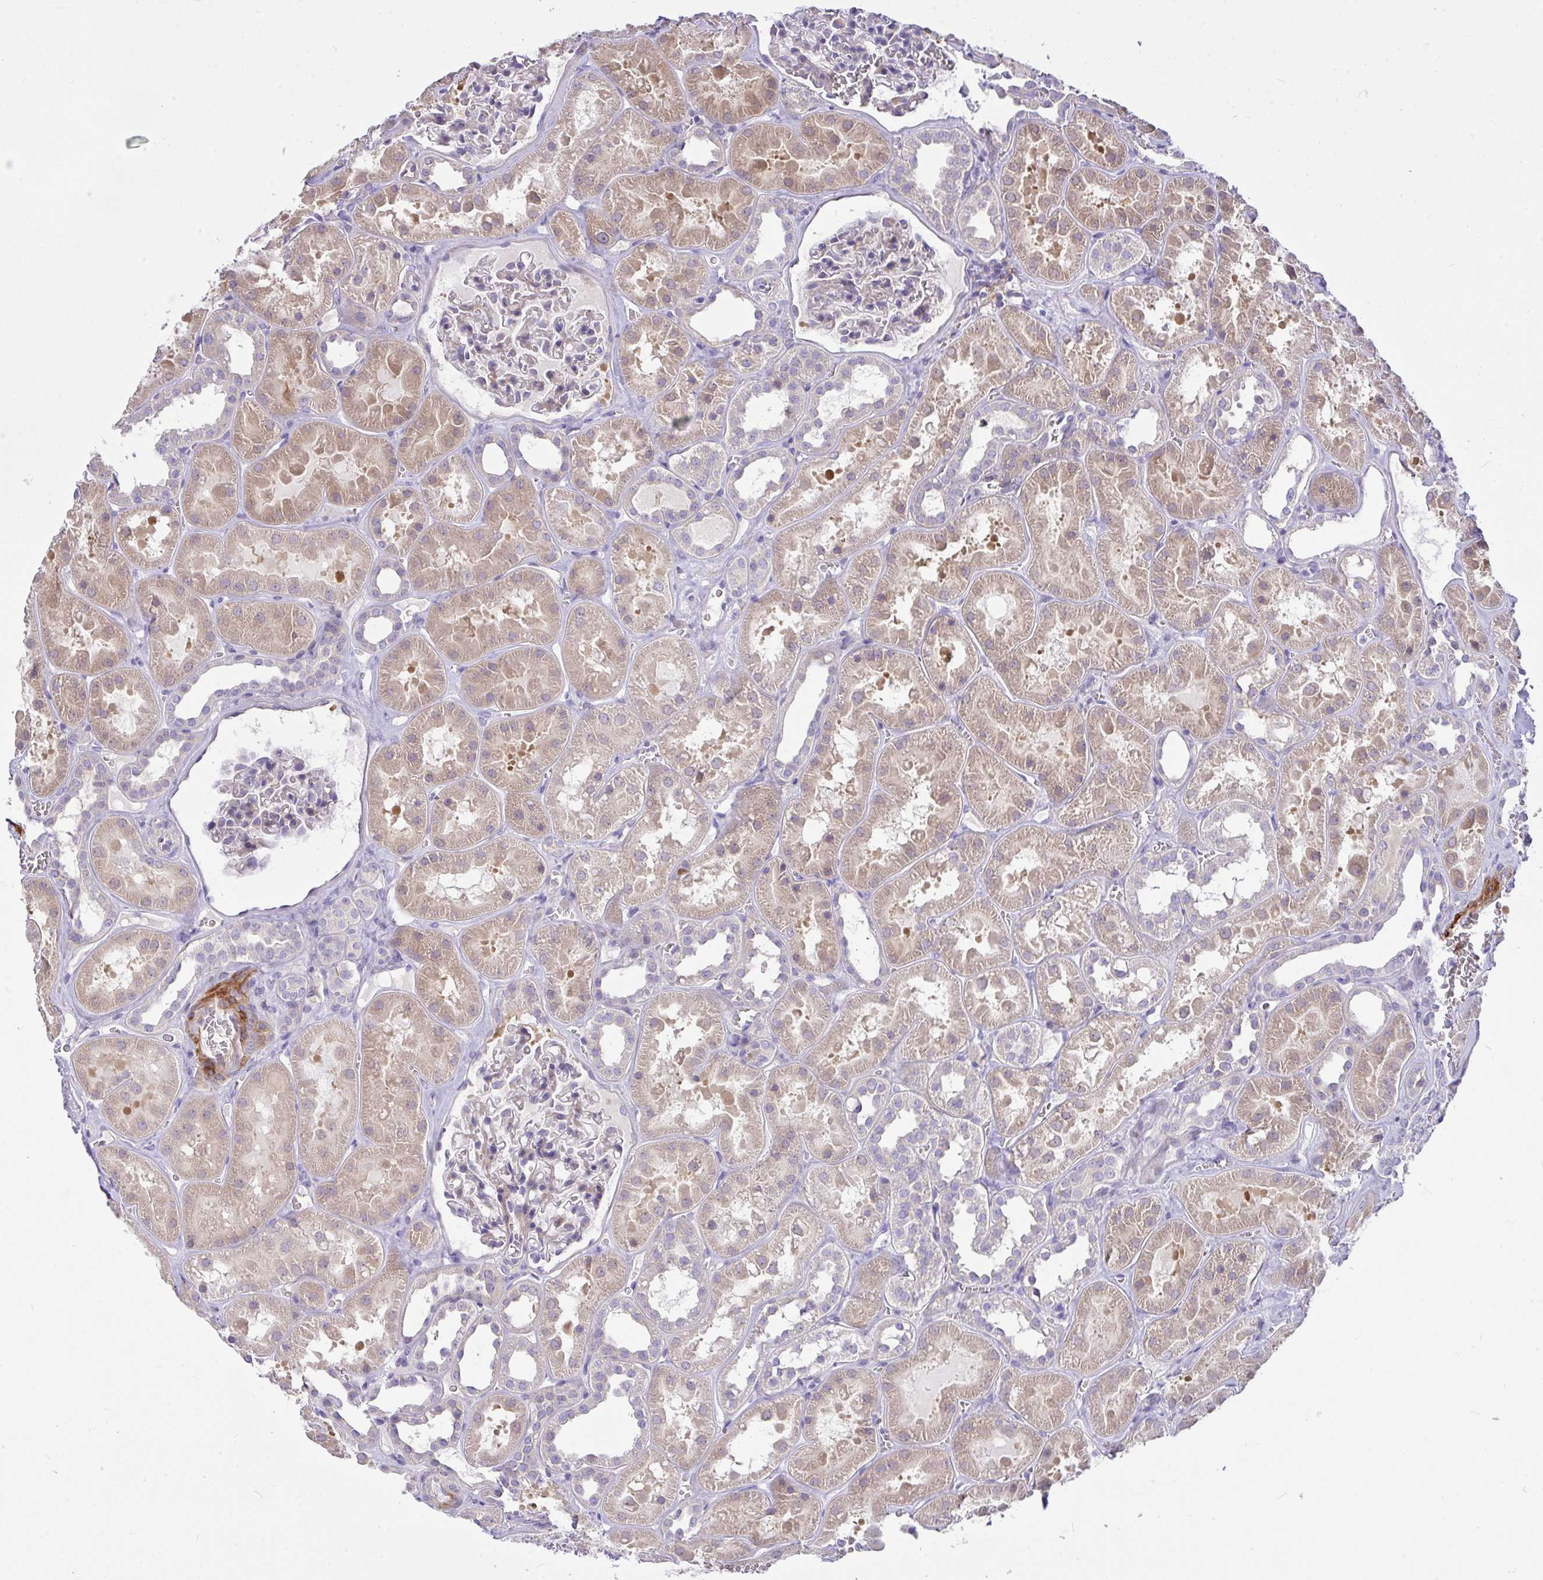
{"staining": {"intensity": "negative", "quantity": "none", "location": "none"}, "tissue": "kidney", "cell_type": "Cells in glomeruli", "image_type": "normal", "snomed": [{"axis": "morphology", "description": "Normal tissue, NOS"}, {"axis": "topography", "description": "Kidney"}], "caption": "Normal kidney was stained to show a protein in brown. There is no significant positivity in cells in glomeruli. (DAB immunohistochemistry (IHC) visualized using brightfield microscopy, high magnification).", "gene": "MOCS1", "patient": {"sex": "female", "age": 41}}